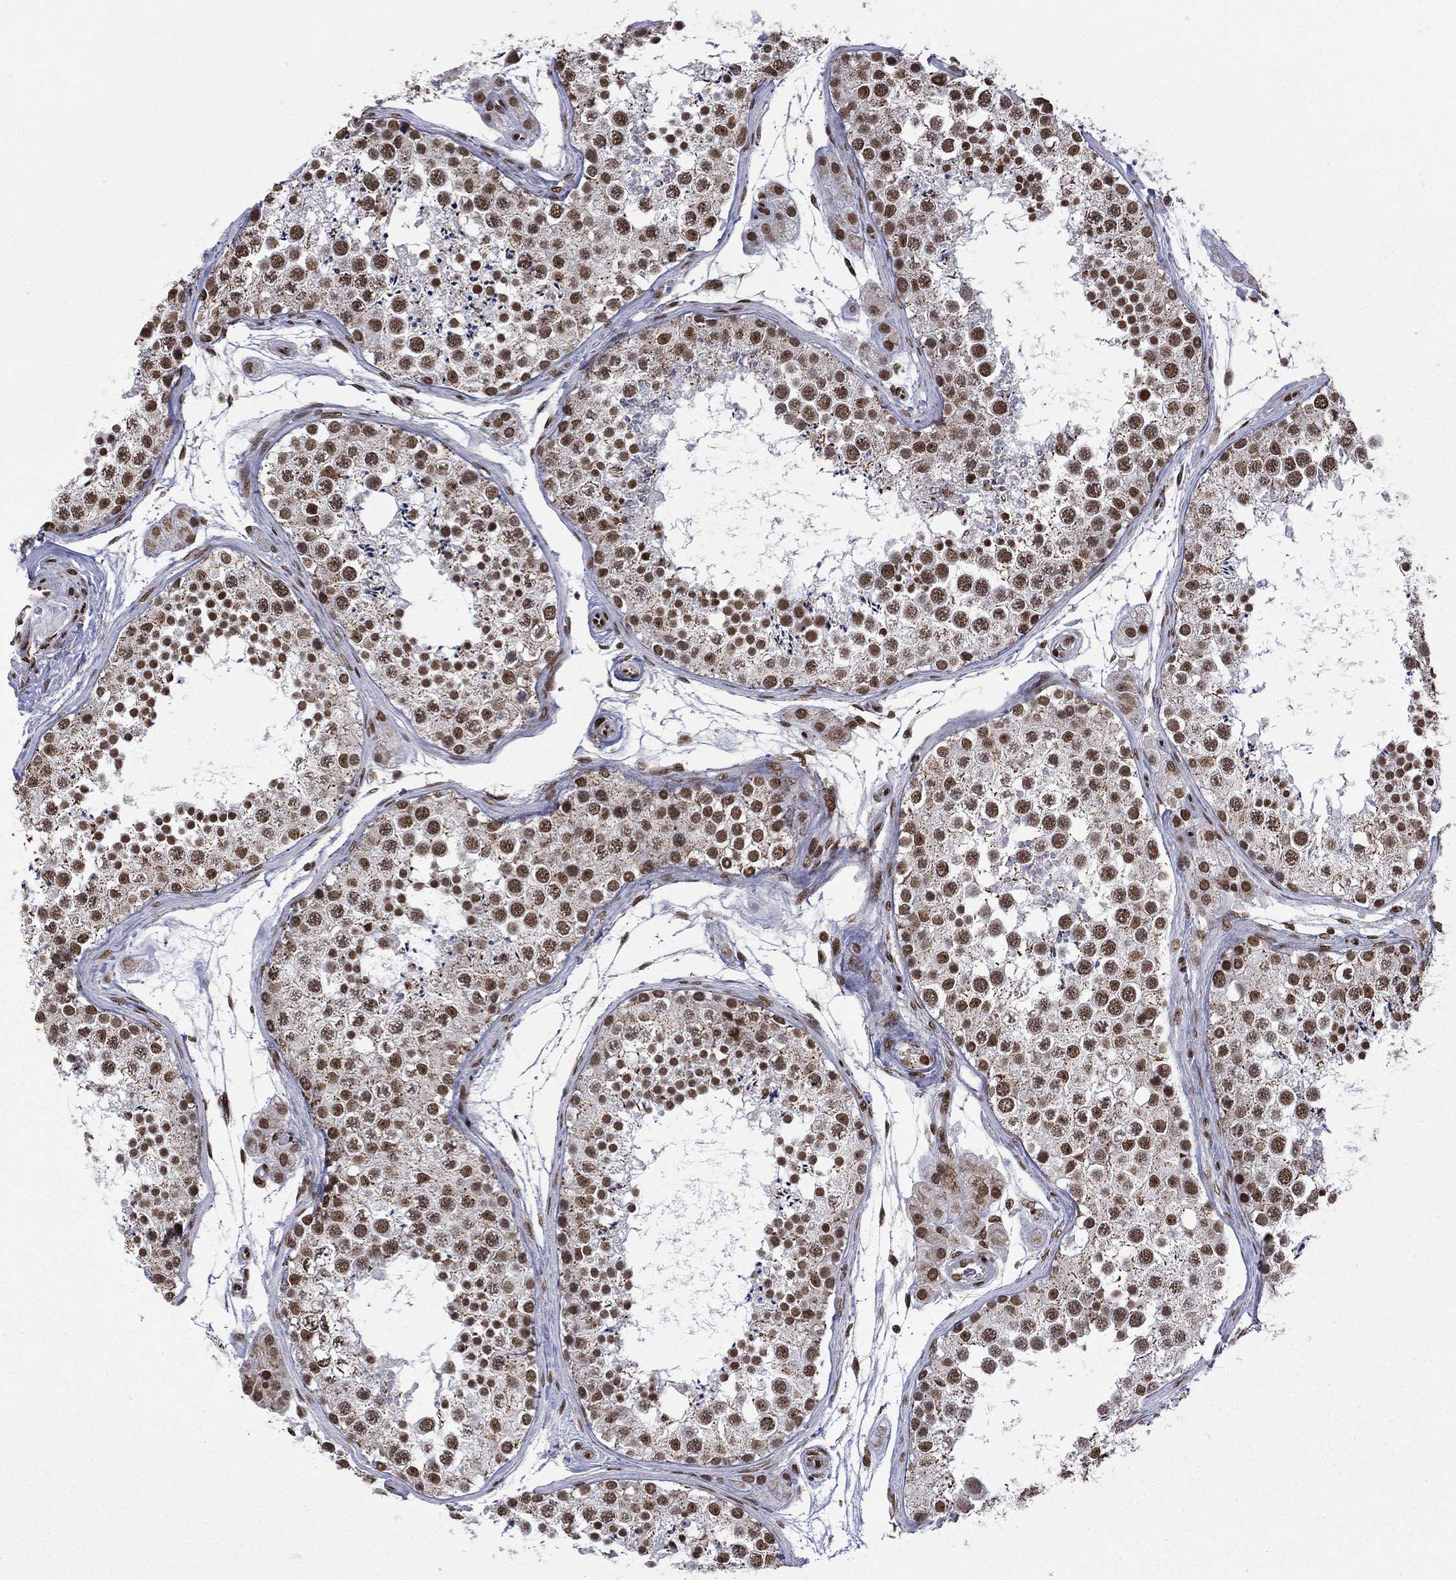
{"staining": {"intensity": "strong", "quantity": ">75%", "location": "nuclear"}, "tissue": "testis", "cell_type": "Cells in seminiferous ducts", "image_type": "normal", "snomed": [{"axis": "morphology", "description": "Normal tissue, NOS"}, {"axis": "topography", "description": "Testis"}], "caption": "Testis stained with immunohistochemistry (IHC) reveals strong nuclear expression in approximately >75% of cells in seminiferous ducts. Using DAB (3,3'-diaminobenzidine) (brown) and hematoxylin (blue) stains, captured at high magnification using brightfield microscopy.", "gene": "C5orf24", "patient": {"sex": "male", "age": 41}}